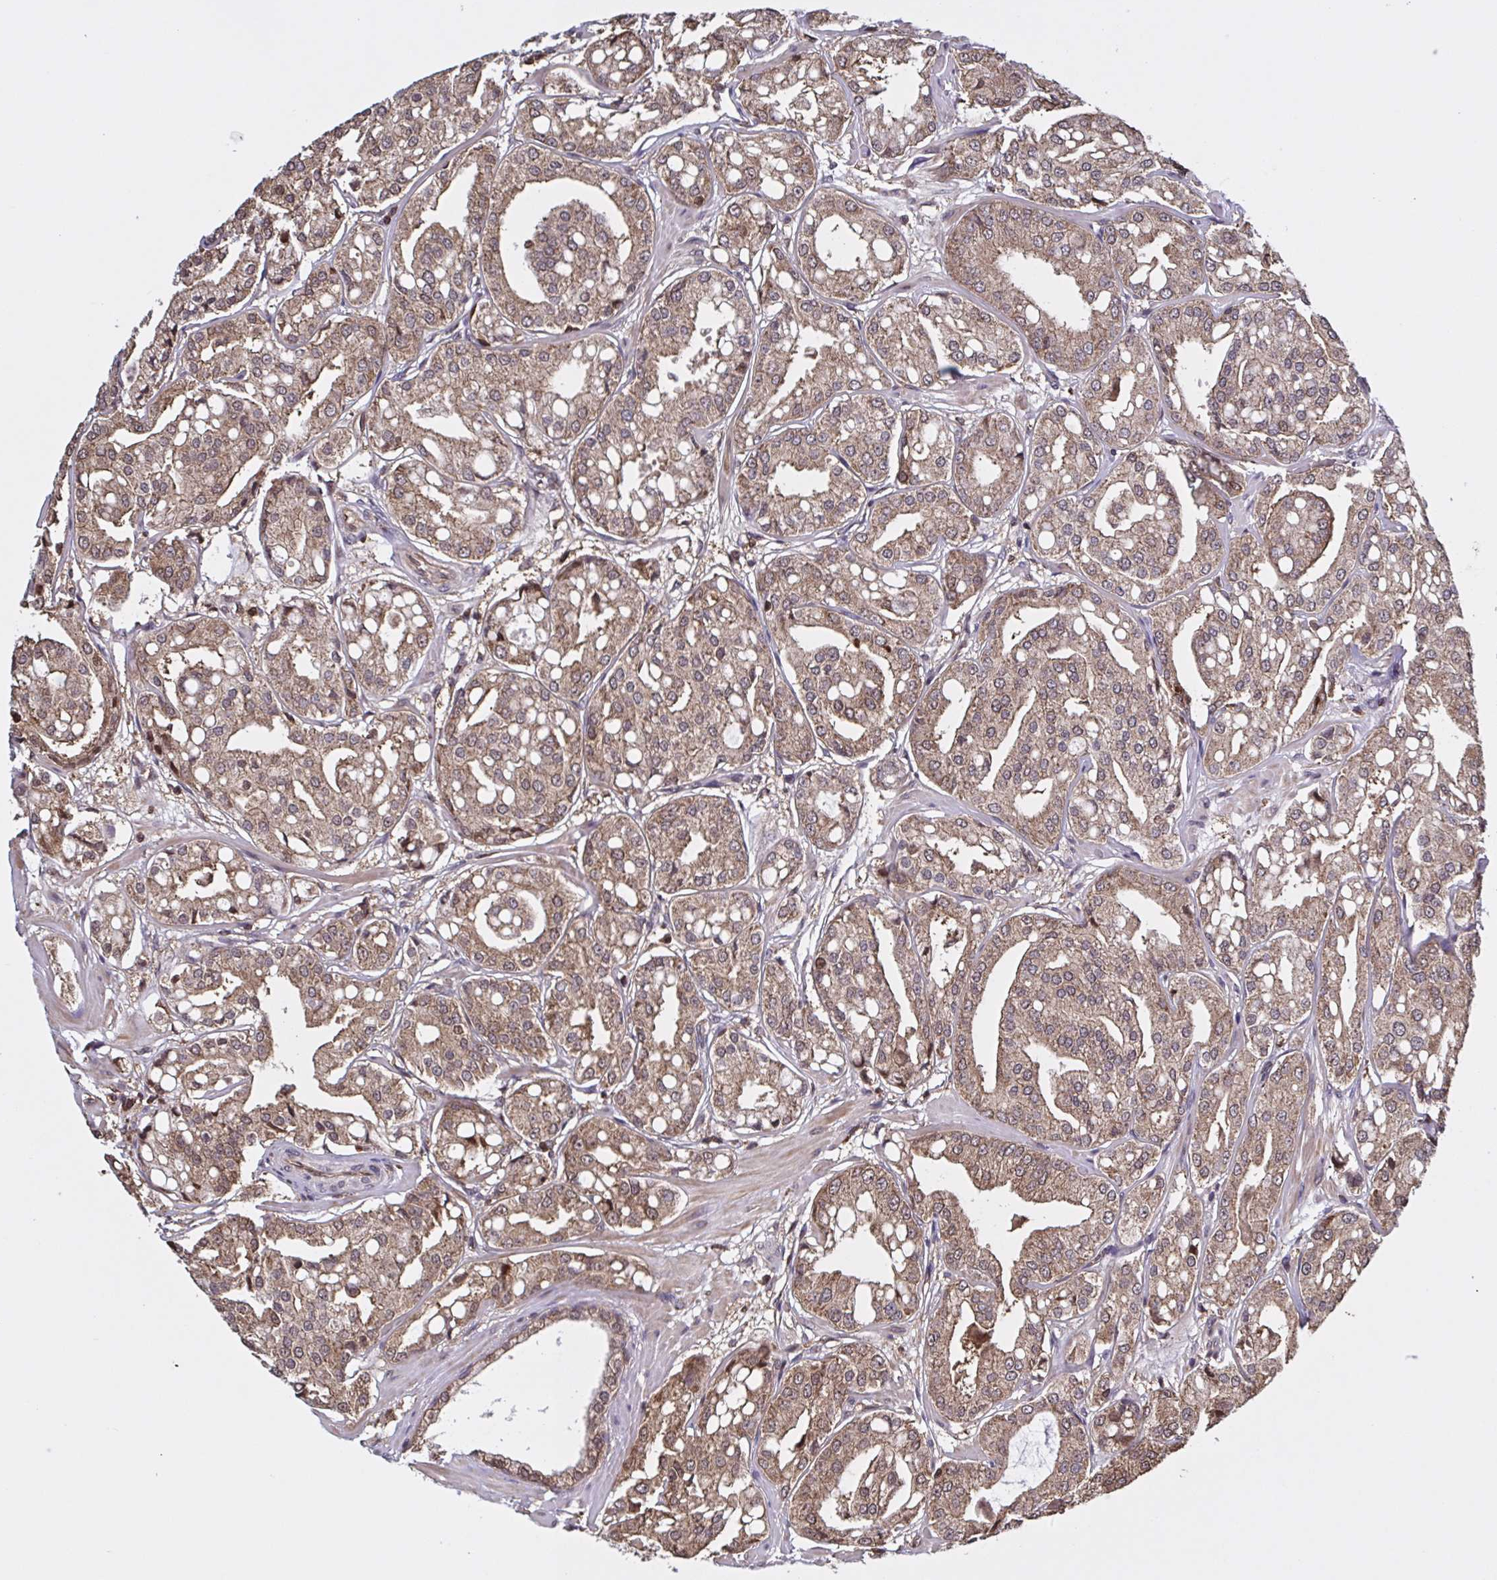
{"staining": {"intensity": "weak", "quantity": ">75%", "location": "cytoplasmic/membranous,nuclear"}, "tissue": "renal cancer", "cell_type": "Tumor cells", "image_type": "cancer", "snomed": [{"axis": "morphology", "description": "Adenocarcinoma, NOS"}, {"axis": "topography", "description": "Urinary bladder"}], "caption": "Renal cancer (adenocarcinoma) stained with a protein marker demonstrates weak staining in tumor cells.", "gene": "SEC63", "patient": {"sex": "male", "age": 61}}